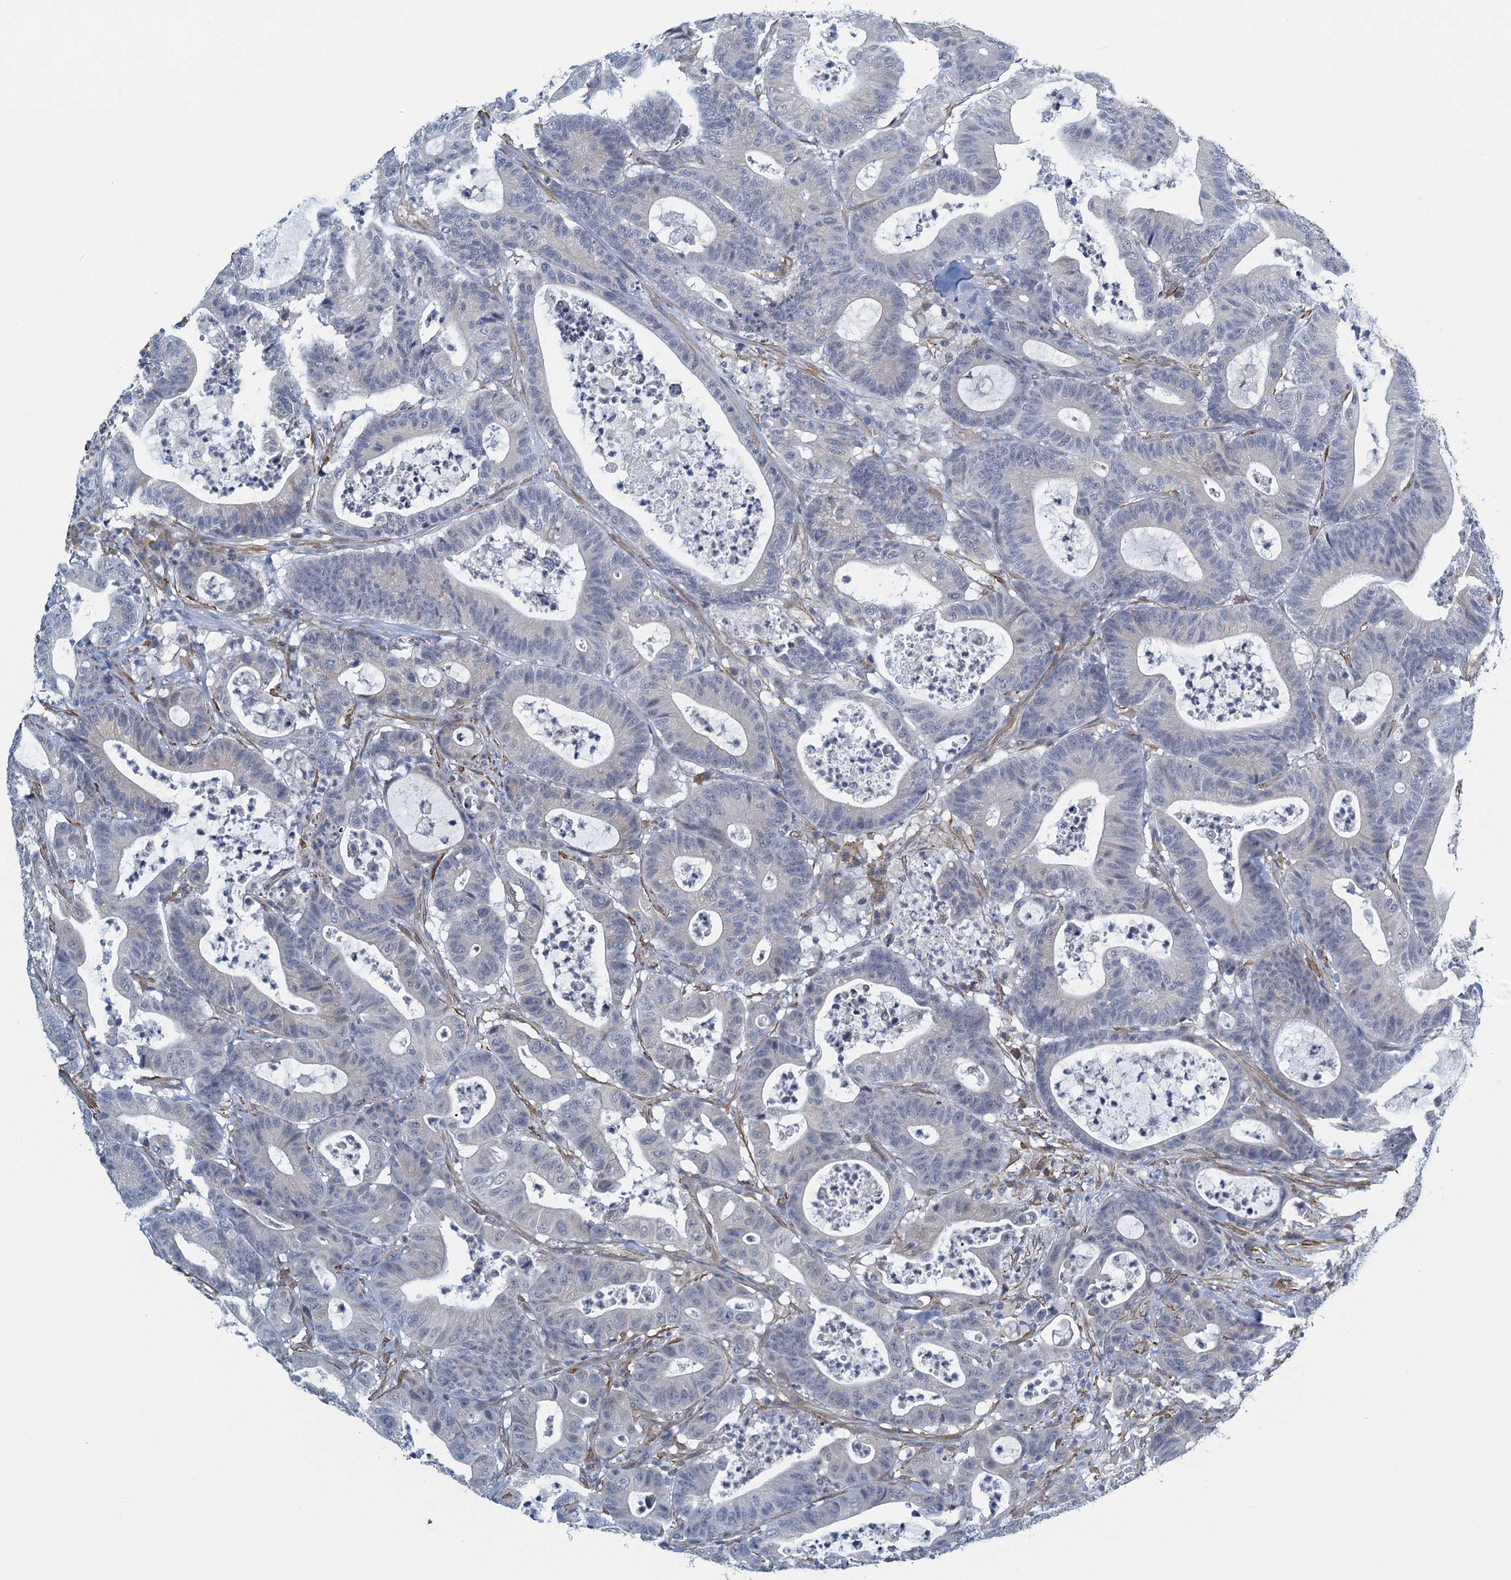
{"staining": {"intensity": "negative", "quantity": "none", "location": "none"}, "tissue": "colorectal cancer", "cell_type": "Tumor cells", "image_type": "cancer", "snomed": [{"axis": "morphology", "description": "Adenocarcinoma, NOS"}, {"axis": "topography", "description": "Colon"}], "caption": "This histopathology image is of adenocarcinoma (colorectal) stained with immunohistochemistry to label a protein in brown with the nuclei are counter-stained blue. There is no staining in tumor cells. (DAB (3,3'-diaminobenzidine) immunohistochemistry visualized using brightfield microscopy, high magnification).", "gene": "ALG2", "patient": {"sex": "female", "age": 84}}